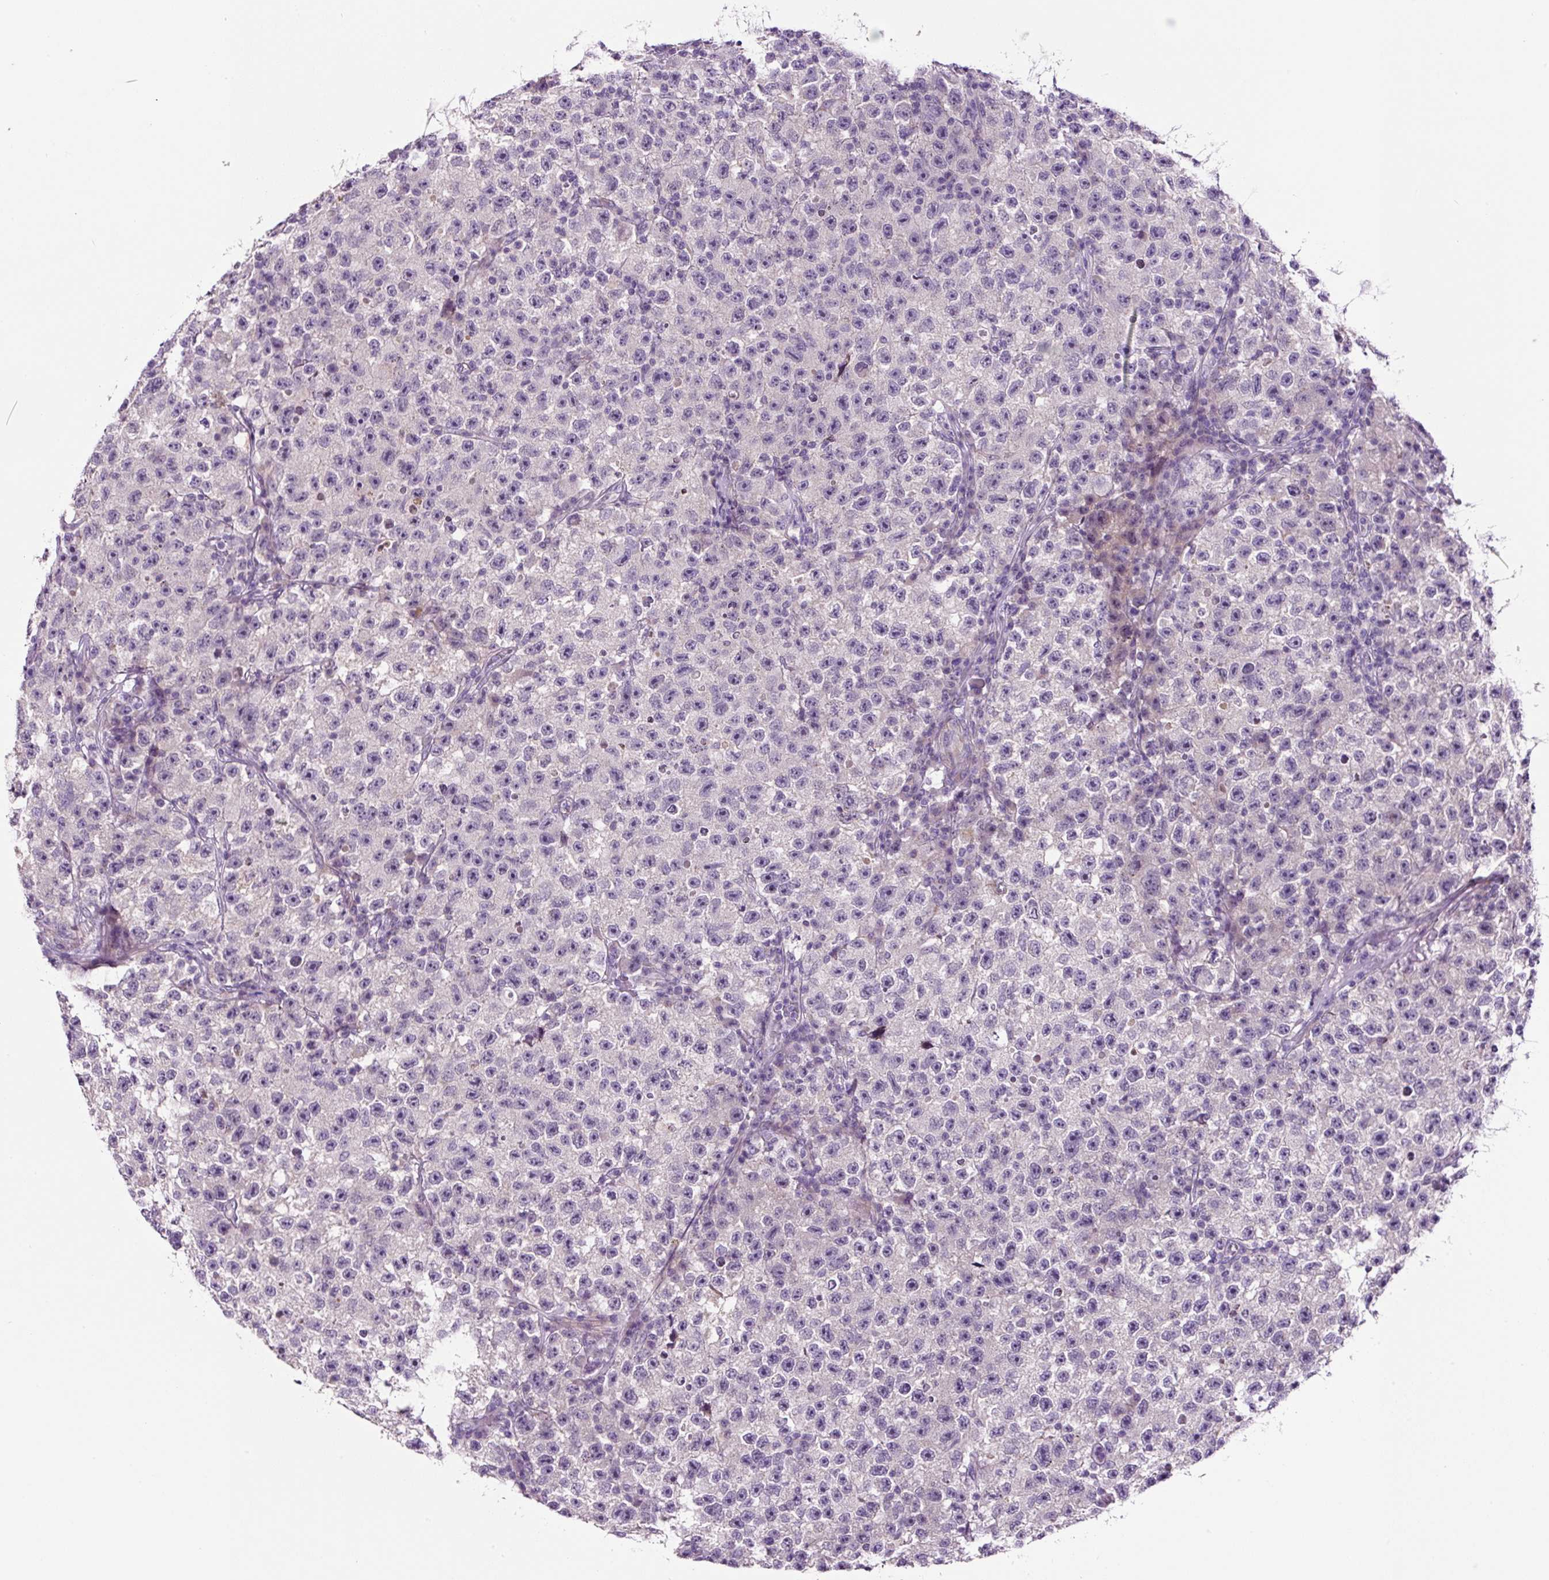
{"staining": {"intensity": "weak", "quantity": "<25%", "location": "cytoplasmic/membranous"}, "tissue": "testis cancer", "cell_type": "Tumor cells", "image_type": "cancer", "snomed": [{"axis": "morphology", "description": "Seminoma, NOS"}, {"axis": "topography", "description": "Testis"}], "caption": "A high-resolution micrograph shows IHC staining of testis cancer, which displays no significant positivity in tumor cells.", "gene": "OGDHL", "patient": {"sex": "male", "age": 22}}